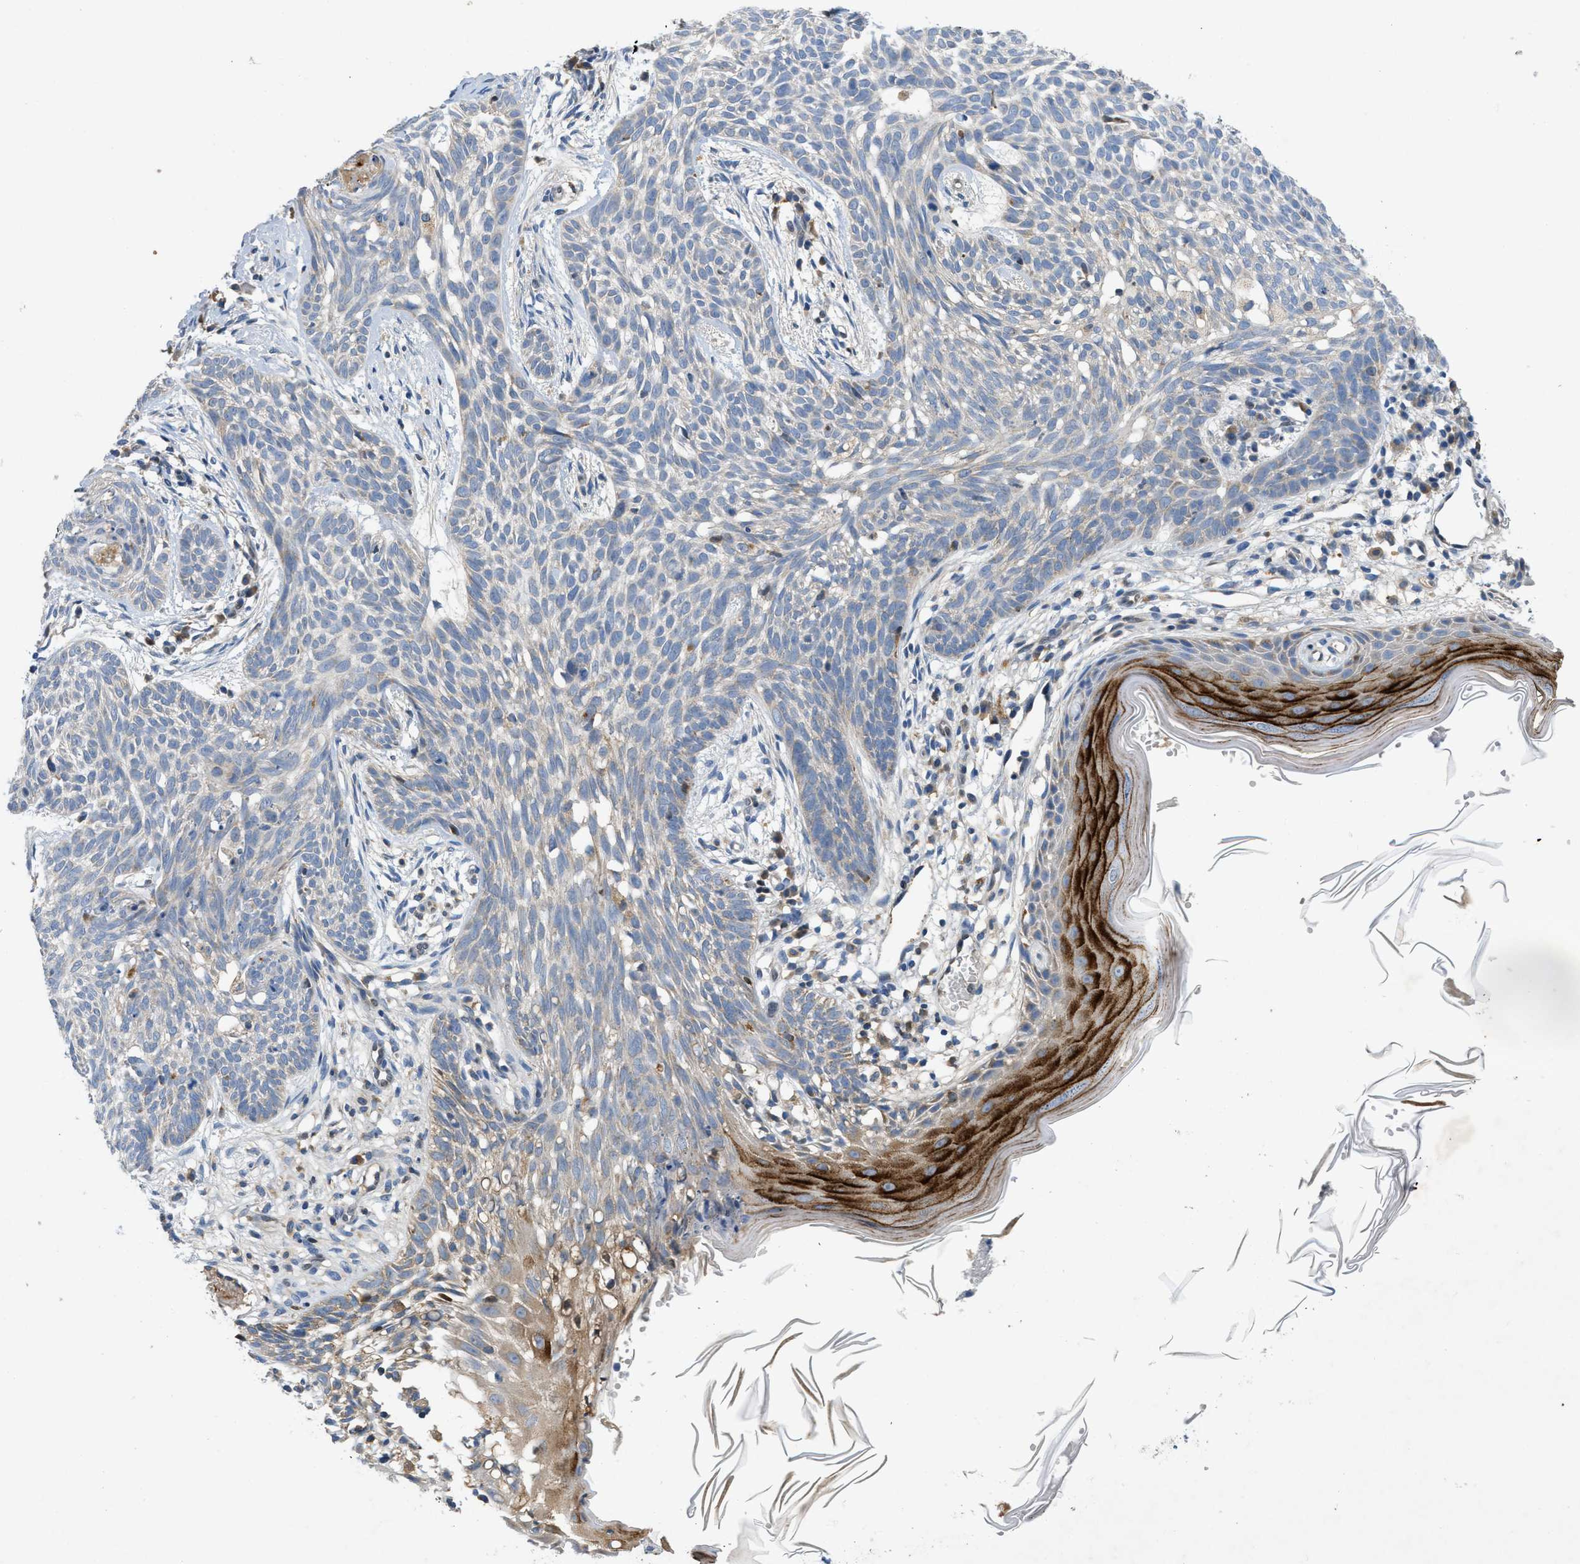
{"staining": {"intensity": "negative", "quantity": "none", "location": "none"}, "tissue": "skin cancer", "cell_type": "Tumor cells", "image_type": "cancer", "snomed": [{"axis": "morphology", "description": "Basal cell carcinoma"}, {"axis": "topography", "description": "Skin"}], "caption": "DAB (3,3'-diaminobenzidine) immunohistochemical staining of skin basal cell carcinoma demonstrates no significant positivity in tumor cells.", "gene": "PNKD", "patient": {"sex": "female", "age": 59}}